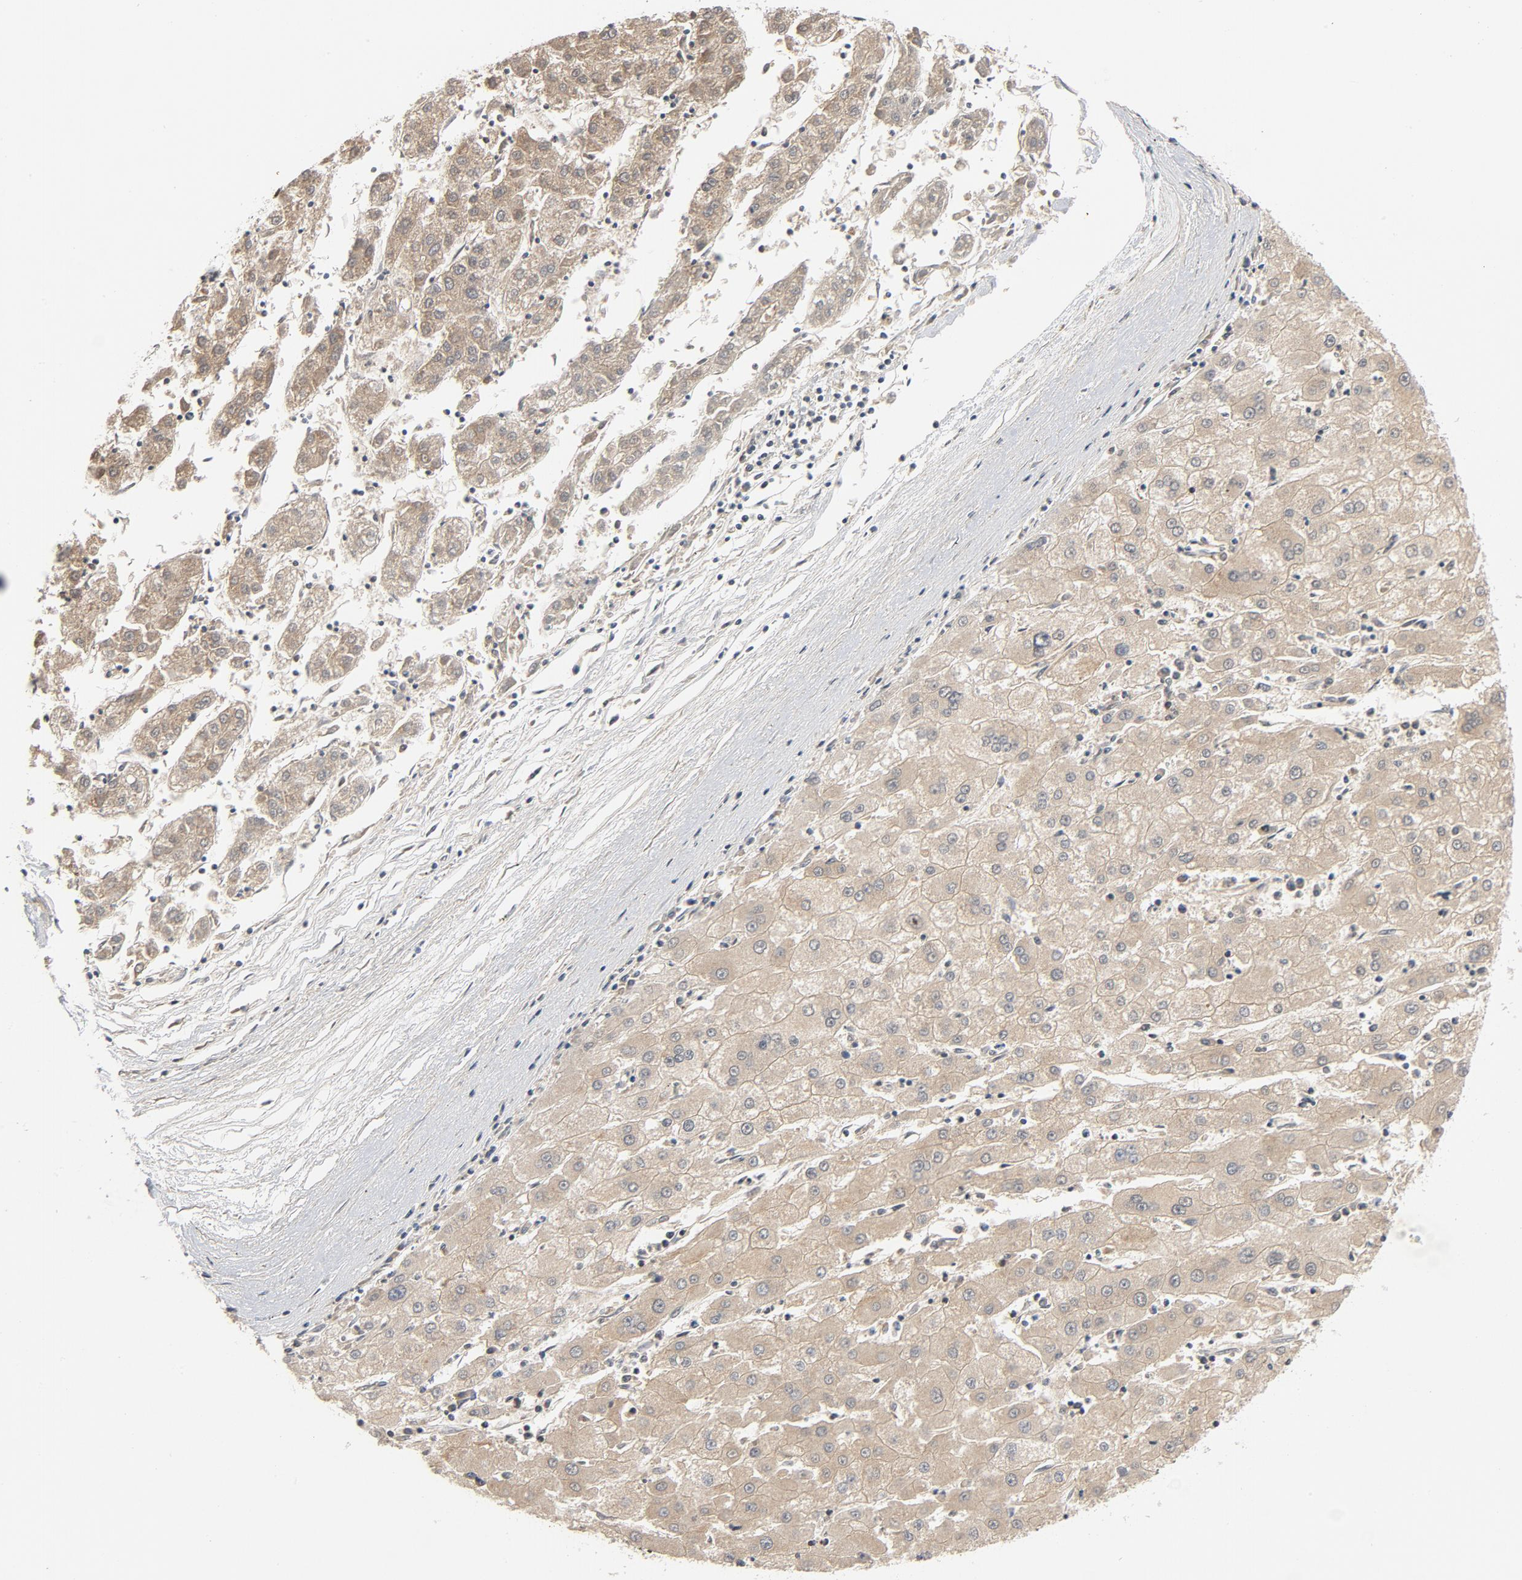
{"staining": {"intensity": "moderate", "quantity": ">75%", "location": "cytoplasmic/membranous"}, "tissue": "liver cancer", "cell_type": "Tumor cells", "image_type": "cancer", "snomed": [{"axis": "morphology", "description": "Carcinoma, Hepatocellular, NOS"}, {"axis": "topography", "description": "Liver"}], "caption": "Moderate cytoplasmic/membranous protein expression is seen in approximately >75% of tumor cells in hepatocellular carcinoma (liver). (DAB (3,3'-diaminobenzidine) IHC with brightfield microscopy, high magnification).", "gene": "SMARCD1", "patient": {"sex": "male", "age": 72}}